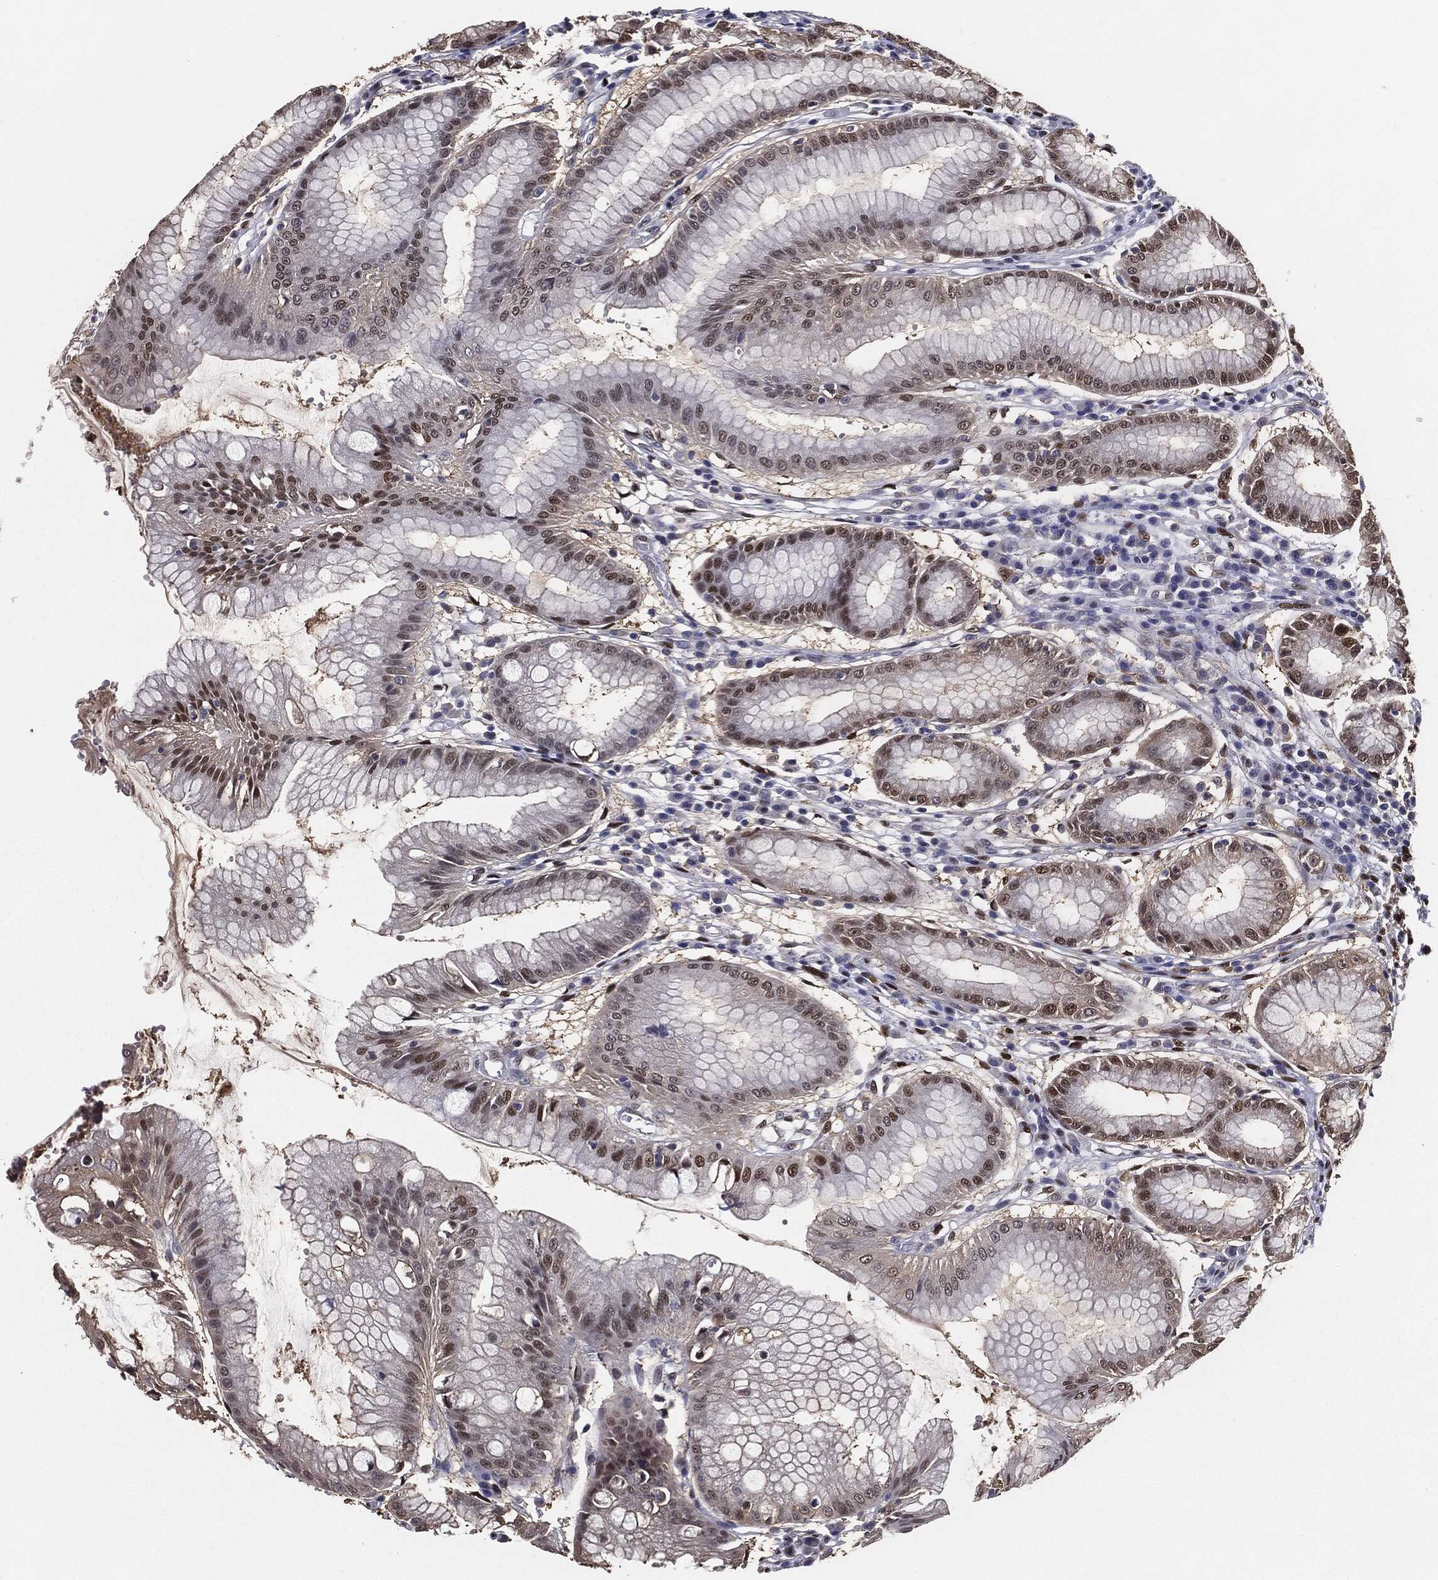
{"staining": {"intensity": "strong", "quantity": "25%-75%", "location": "nuclear"}, "tissue": "stomach", "cell_type": "Glandular cells", "image_type": "normal", "snomed": [{"axis": "morphology", "description": "Normal tissue, NOS"}, {"axis": "morphology", "description": "Inflammation, NOS"}, {"axis": "topography", "description": "Stomach, lower"}], "caption": "Immunohistochemical staining of normal stomach reveals 25%-75% levels of strong nuclear protein staining in approximately 25%-75% of glandular cells. (brown staining indicates protein expression, while blue staining denotes nuclei).", "gene": "JUN", "patient": {"sex": "male", "age": 59}}